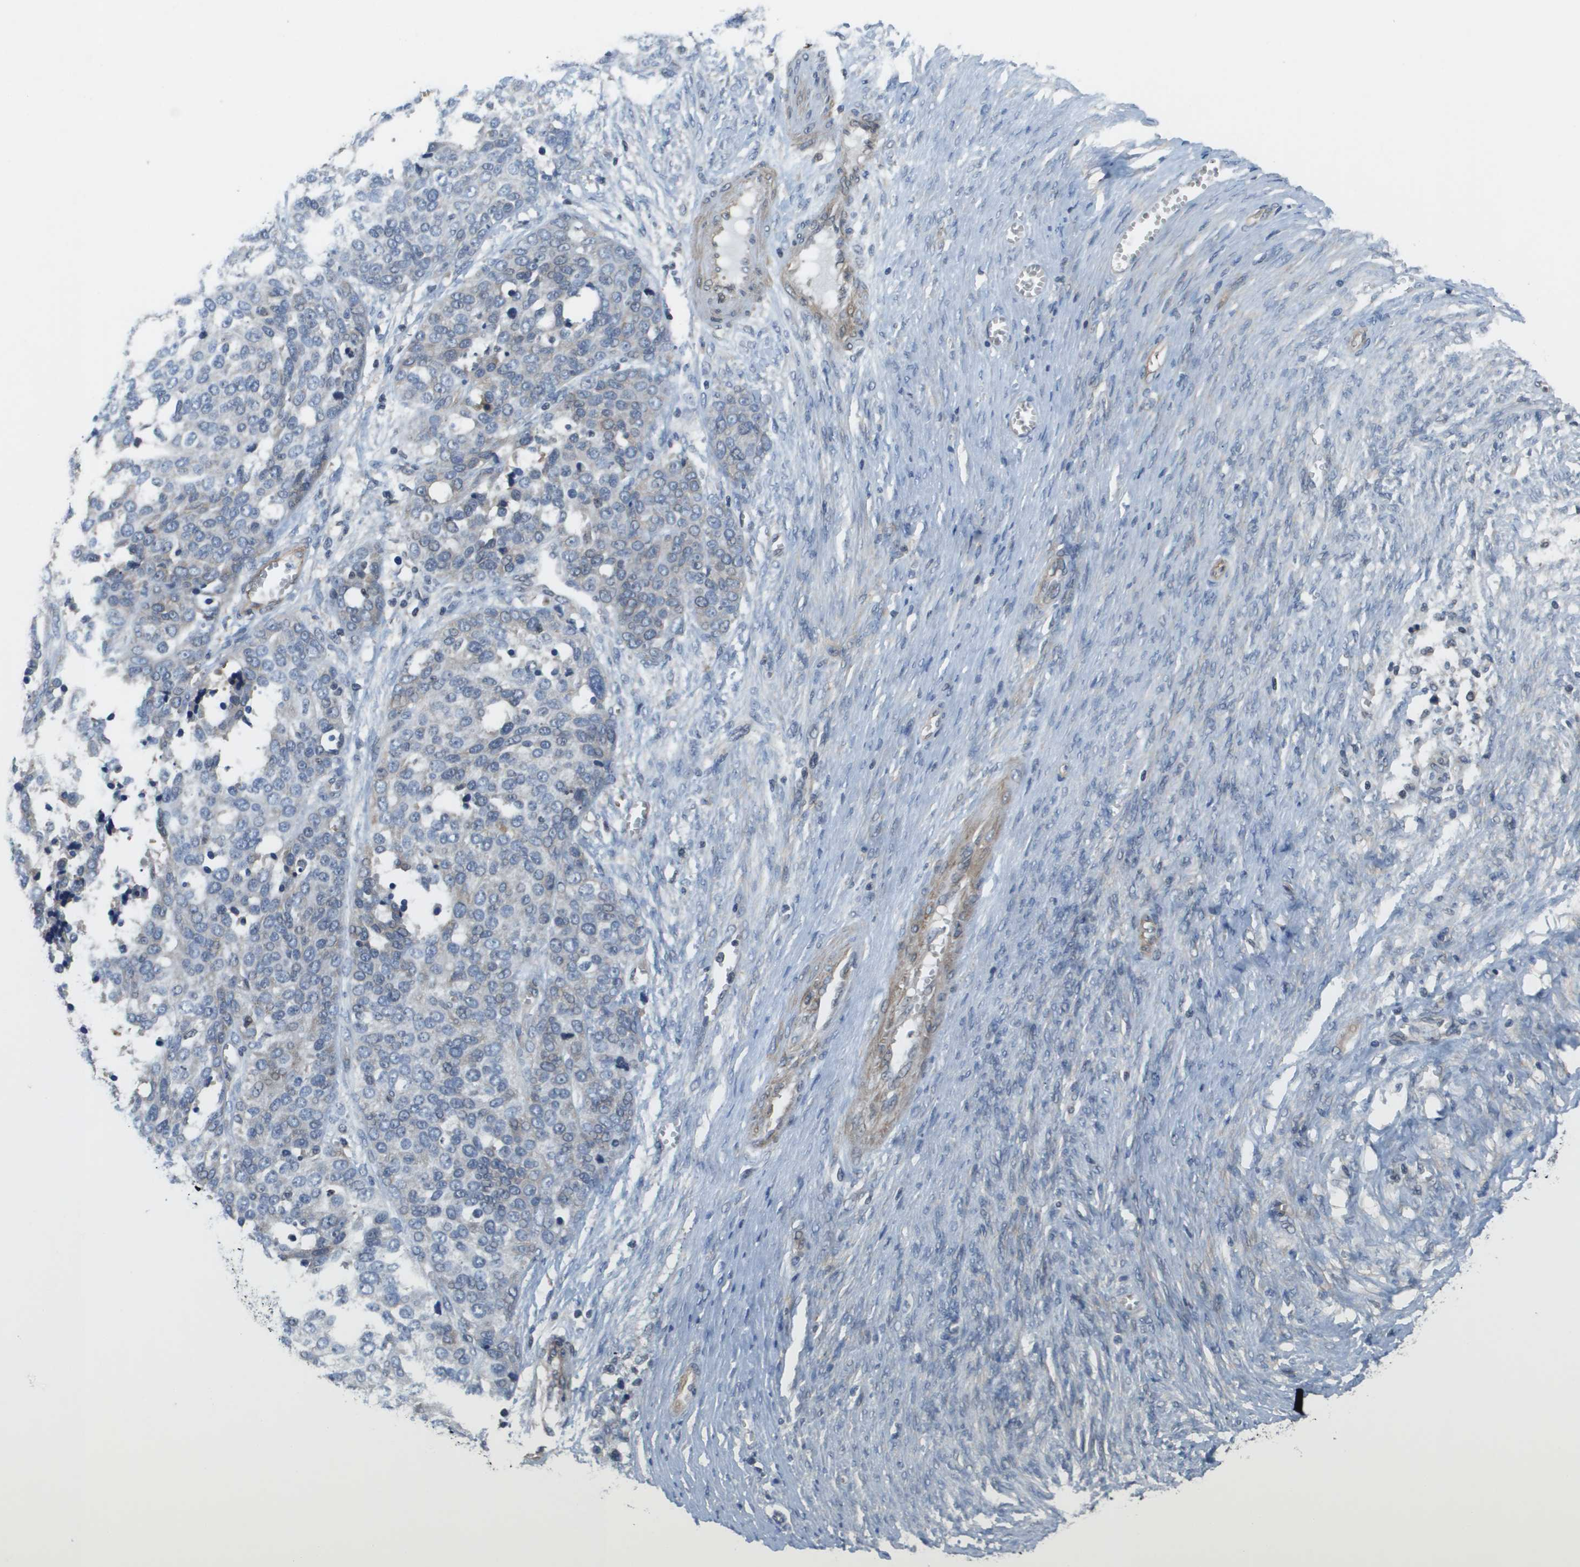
{"staining": {"intensity": "negative", "quantity": "none", "location": "none"}, "tissue": "ovarian cancer", "cell_type": "Tumor cells", "image_type": "cancer", "snomed": [{"axis": "morphology", "description": "Cystadenocarcinoma, serous, NOS"}, {"axis": "topography", "description": "Ovary"}], "caption": "The photomicrograph shows no significant expression in tumor cells of ovarian cancer.", "gene": "ENPP5", "patient": {"sex": "female", "age": 44}}